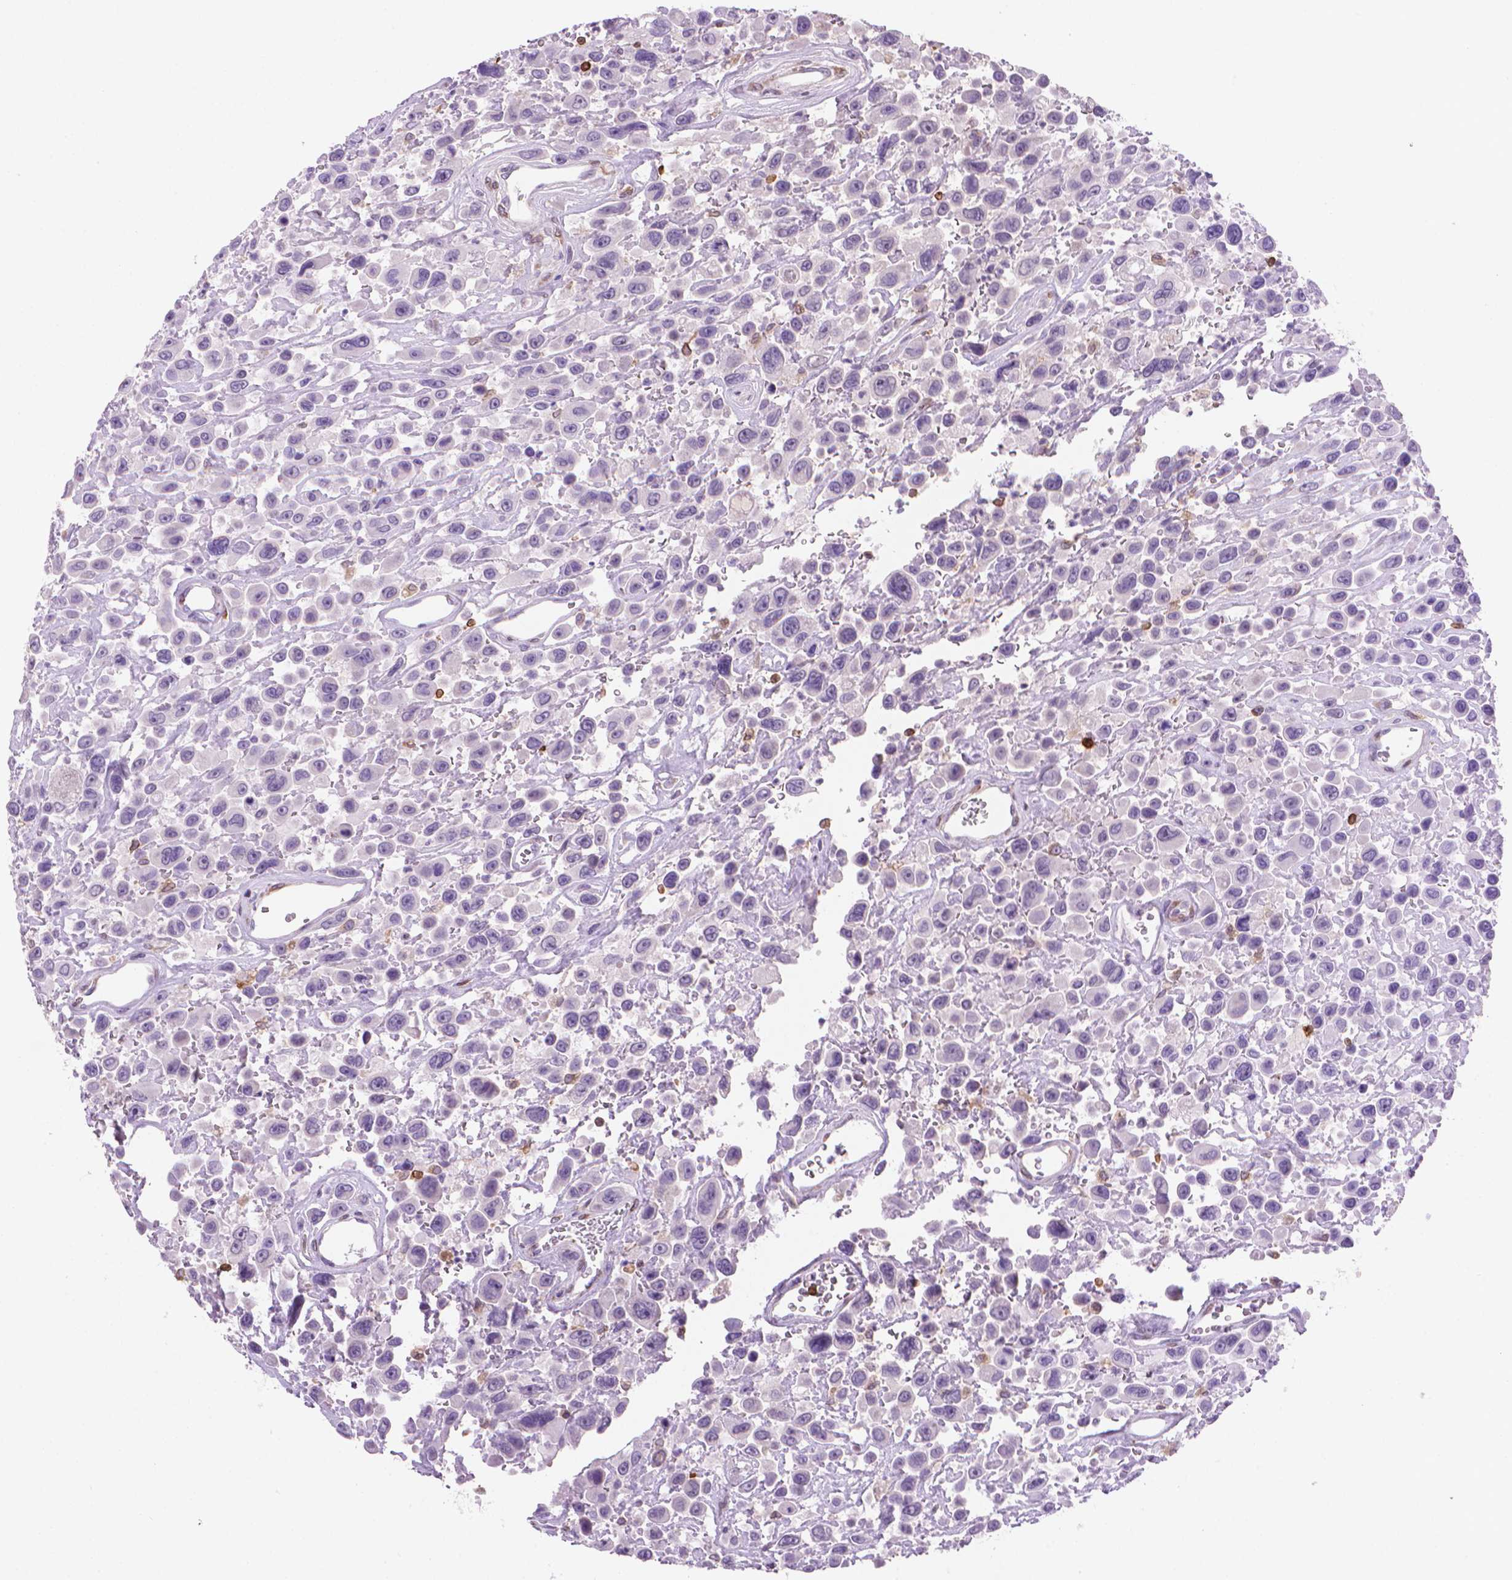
{"staining": {"intensity": "negative", "quantity": "none", "location": "none"}, "tissue": "urothelial cancer", "cell_type": "Tumor cells", "image_type": "cancer", "snomed": [{"axis": "morphology", "description": "Urothelial carcinoma, High grade"}, {"axis": "topography", "description": "Urinary bladder"}], "caption": "Tumor cells show no significant expression in urothelial cancer. The staining is performed using DAB (3,3'-diaminobenzidine) brown chromogen with nuclei counter-stained in using hematoxylin.", "gene": "BCL2", "patient": {"sex": "male", "age": 53}}